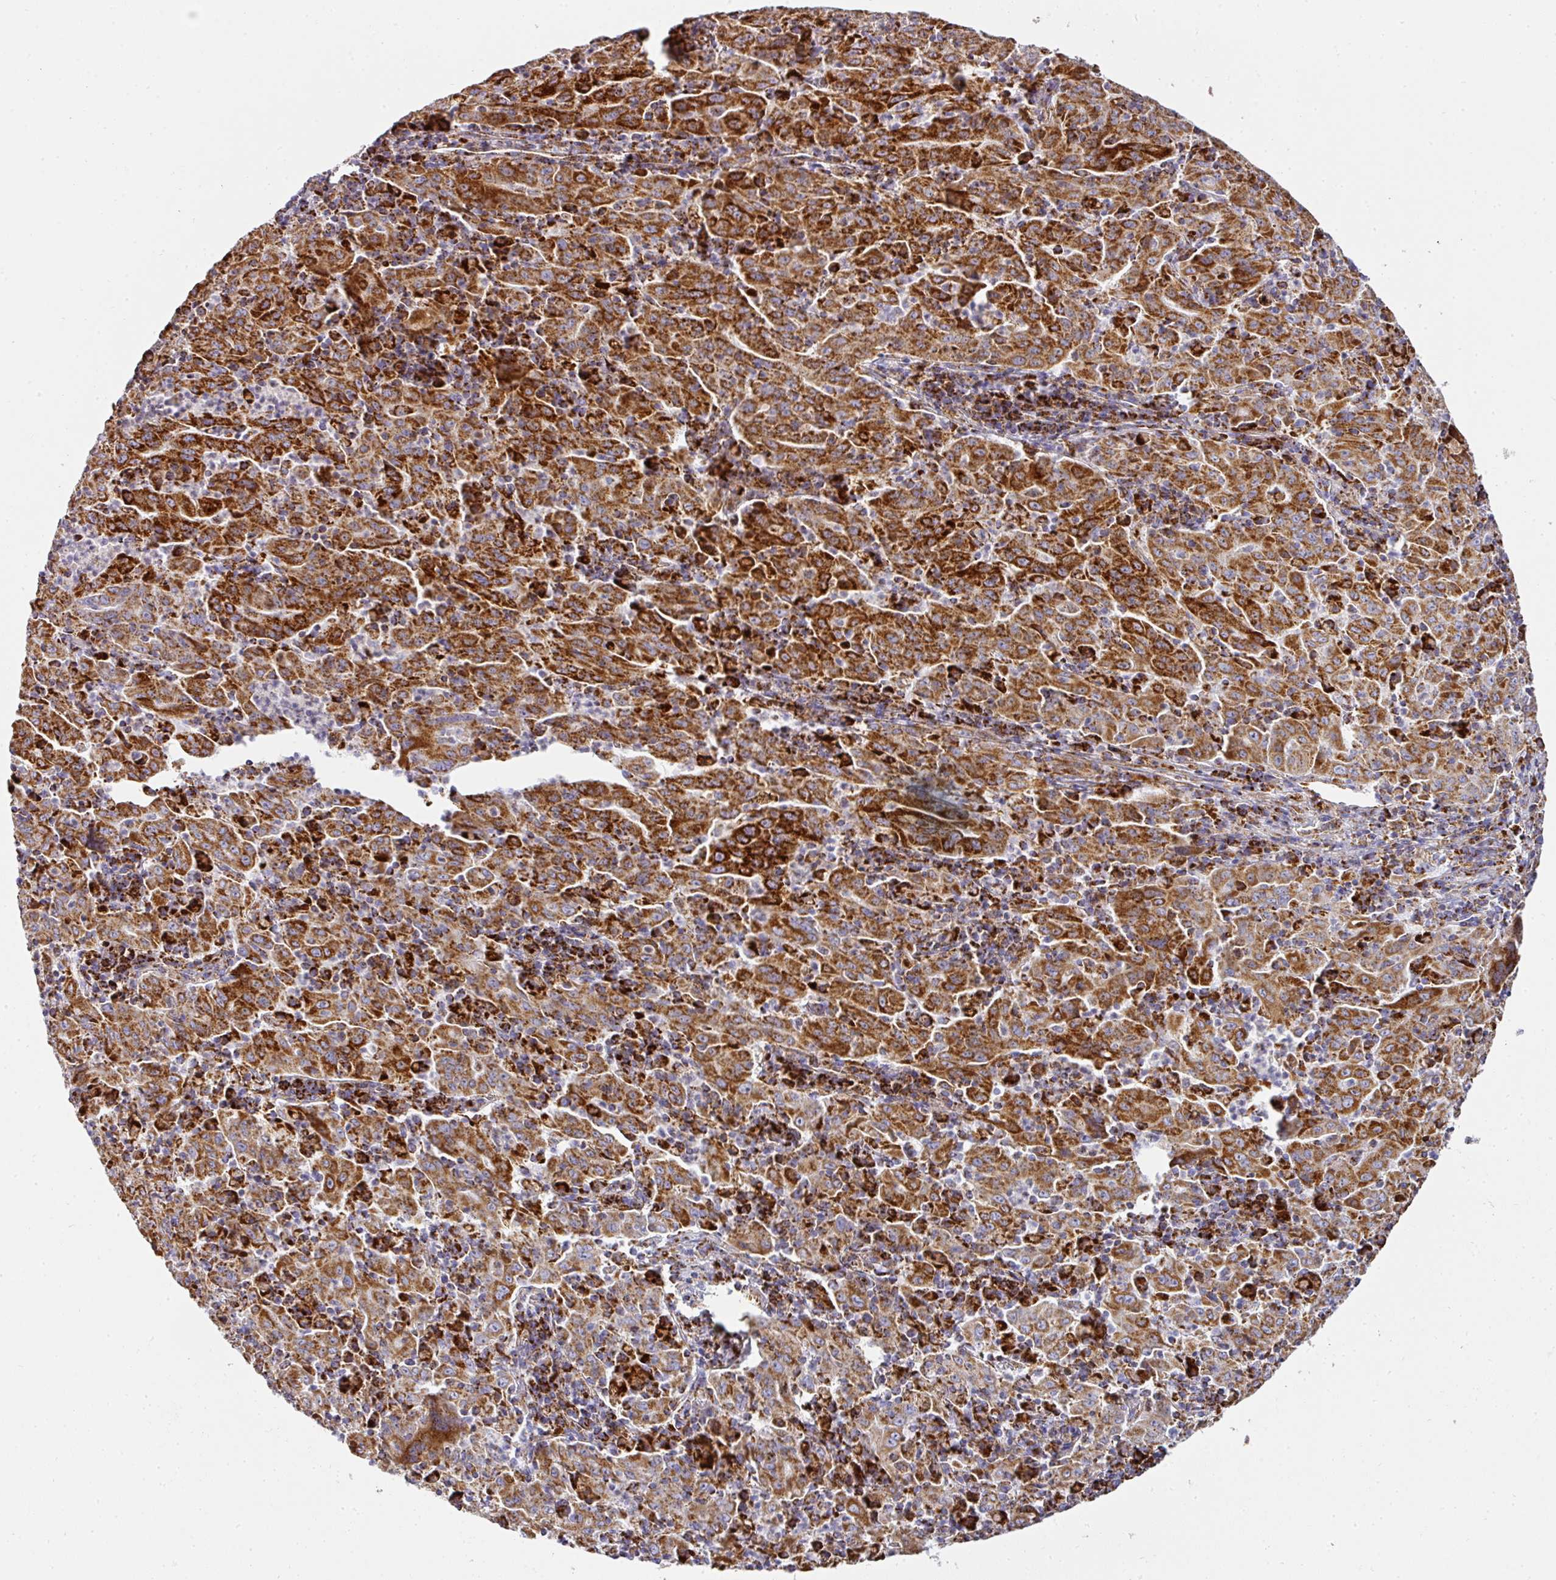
{"staining": {"intensity": "strong", "quantity": ">75%", "location": "cytoplasmic/membranous"}, "tissue": "pancreatic cancer", "cell_type": "Tumor cells", "image_type": "cancer", "snomed": [{"axis": "morphology", "description": "Adenocarcinoma, NOS"}, {"axis": "topography", "description": "Pancreas"}], "caption": "The micrograph shows staining of pancreatic adenocarcinoma, revealing strong cytoplasmic/membranous protein expression (brown color) within tumor cells.", "gene": "UQCRFS1", "patient": {"sex": "male", "age": 63}}